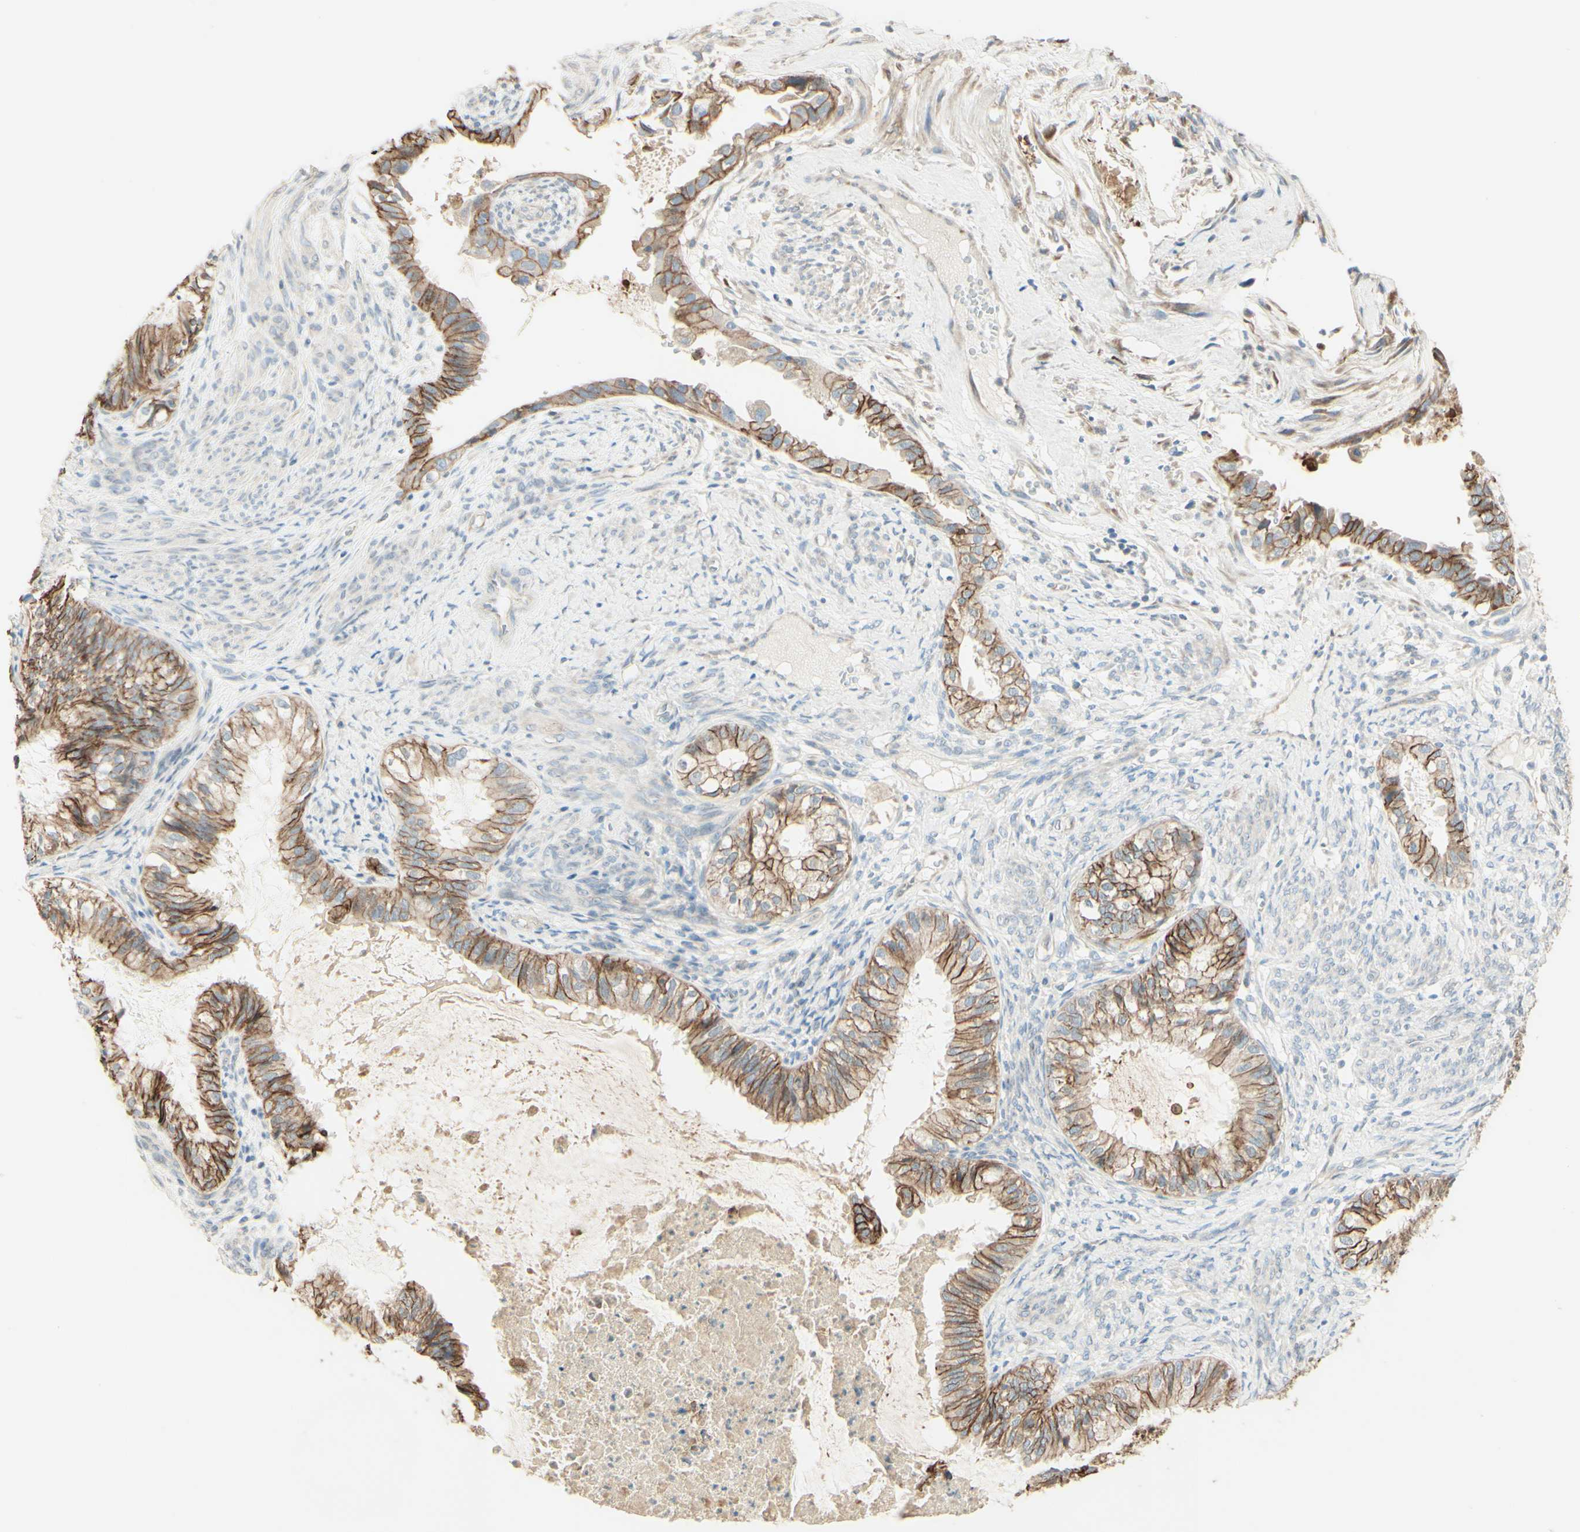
{"staining": {"intensity": "moderate", "quantity": ">75%", "location": "cytoplasmic/membranous"}, "tissue": "cervical cancer", "cell_type": "Tumor cells", "image_type": "cancer", "snomed": [{"axis": "morphology", "description": "Normal tissue, NOS"}, {"axis": "morphology", "description": "Adenocarcinoma, NOS"}, {"axis": "topography", "description": "Cervix"}, {"axis": "topography", "description": "Endometrium"}], "caption": "An IHC micrograph of neoplastic tissue is shown. Protein staining in brown labels moderate cytoplasmic/membranous positivity in cervical cancer (adenocarcinoma) within tumor cells.", "gene": "RNF149", "patient": {"sex": "female", "age": 86}}